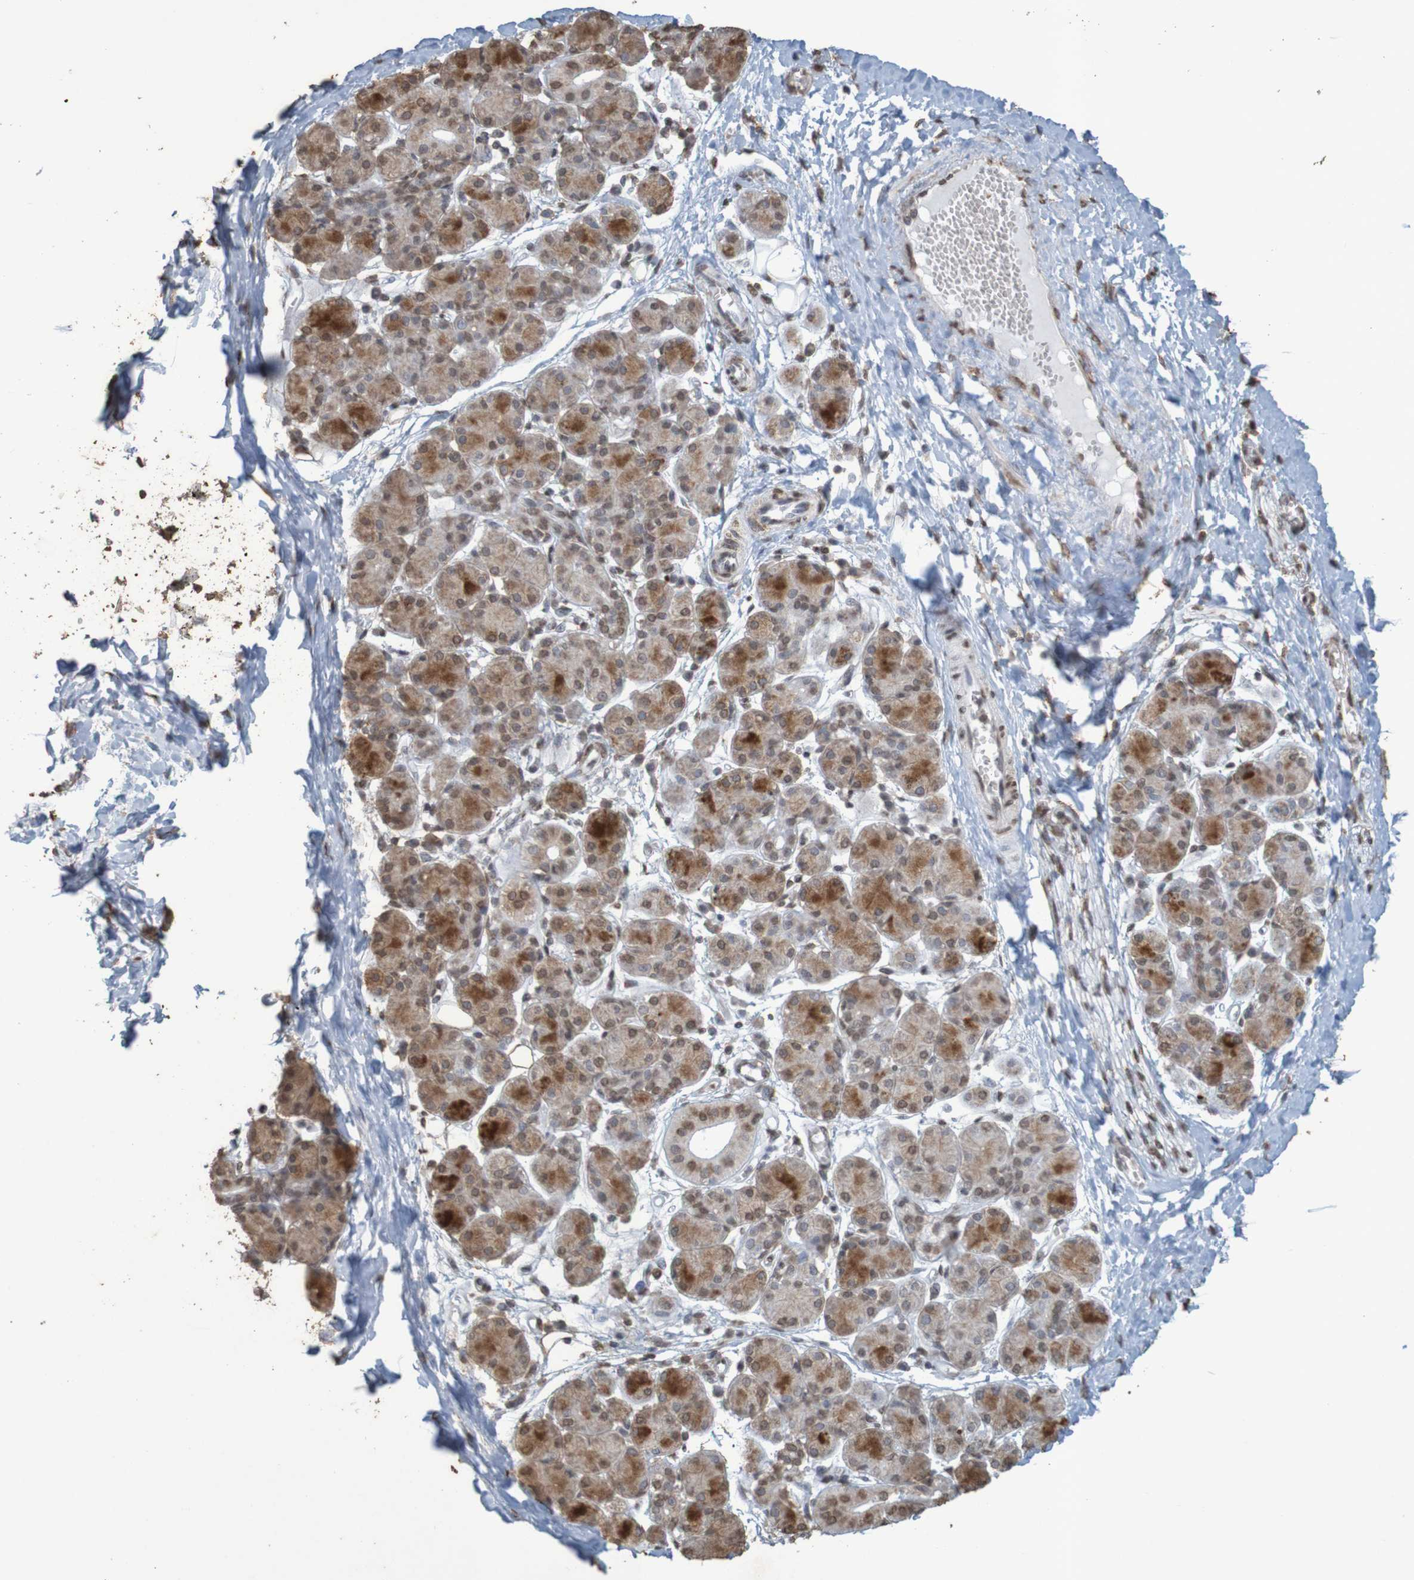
{"staining": {"intensity": "moderate", "quantity": "25%-75%", "location": "cytoplasmic/membranous"}, "tissue": "salivary gland", "cell_type": "Glandular cells", "image_type": "normal", "snomed": [{"axis": "morphology", "description": "Normal tissue, NOS"}, {"axis": "morphology", "description": "Inflammation, NOS"}, {"axis": "topography", "description": "Lymph node"}, {"axis": "topography", "description": "Salivary gland"}], "caption": "Unremarkable salivary gland reveals moderate cytoplasmic/membranous staining in about 25%-75% of glandular cells, visualized by immunohistochemistry. The protein of interest is stained brown, and the nuclei are stained in blue (DAB IHC with brightfield microscopy, high magnification).", "gene": "GFI1", "patient": {"sex": "male", "age": 3}}